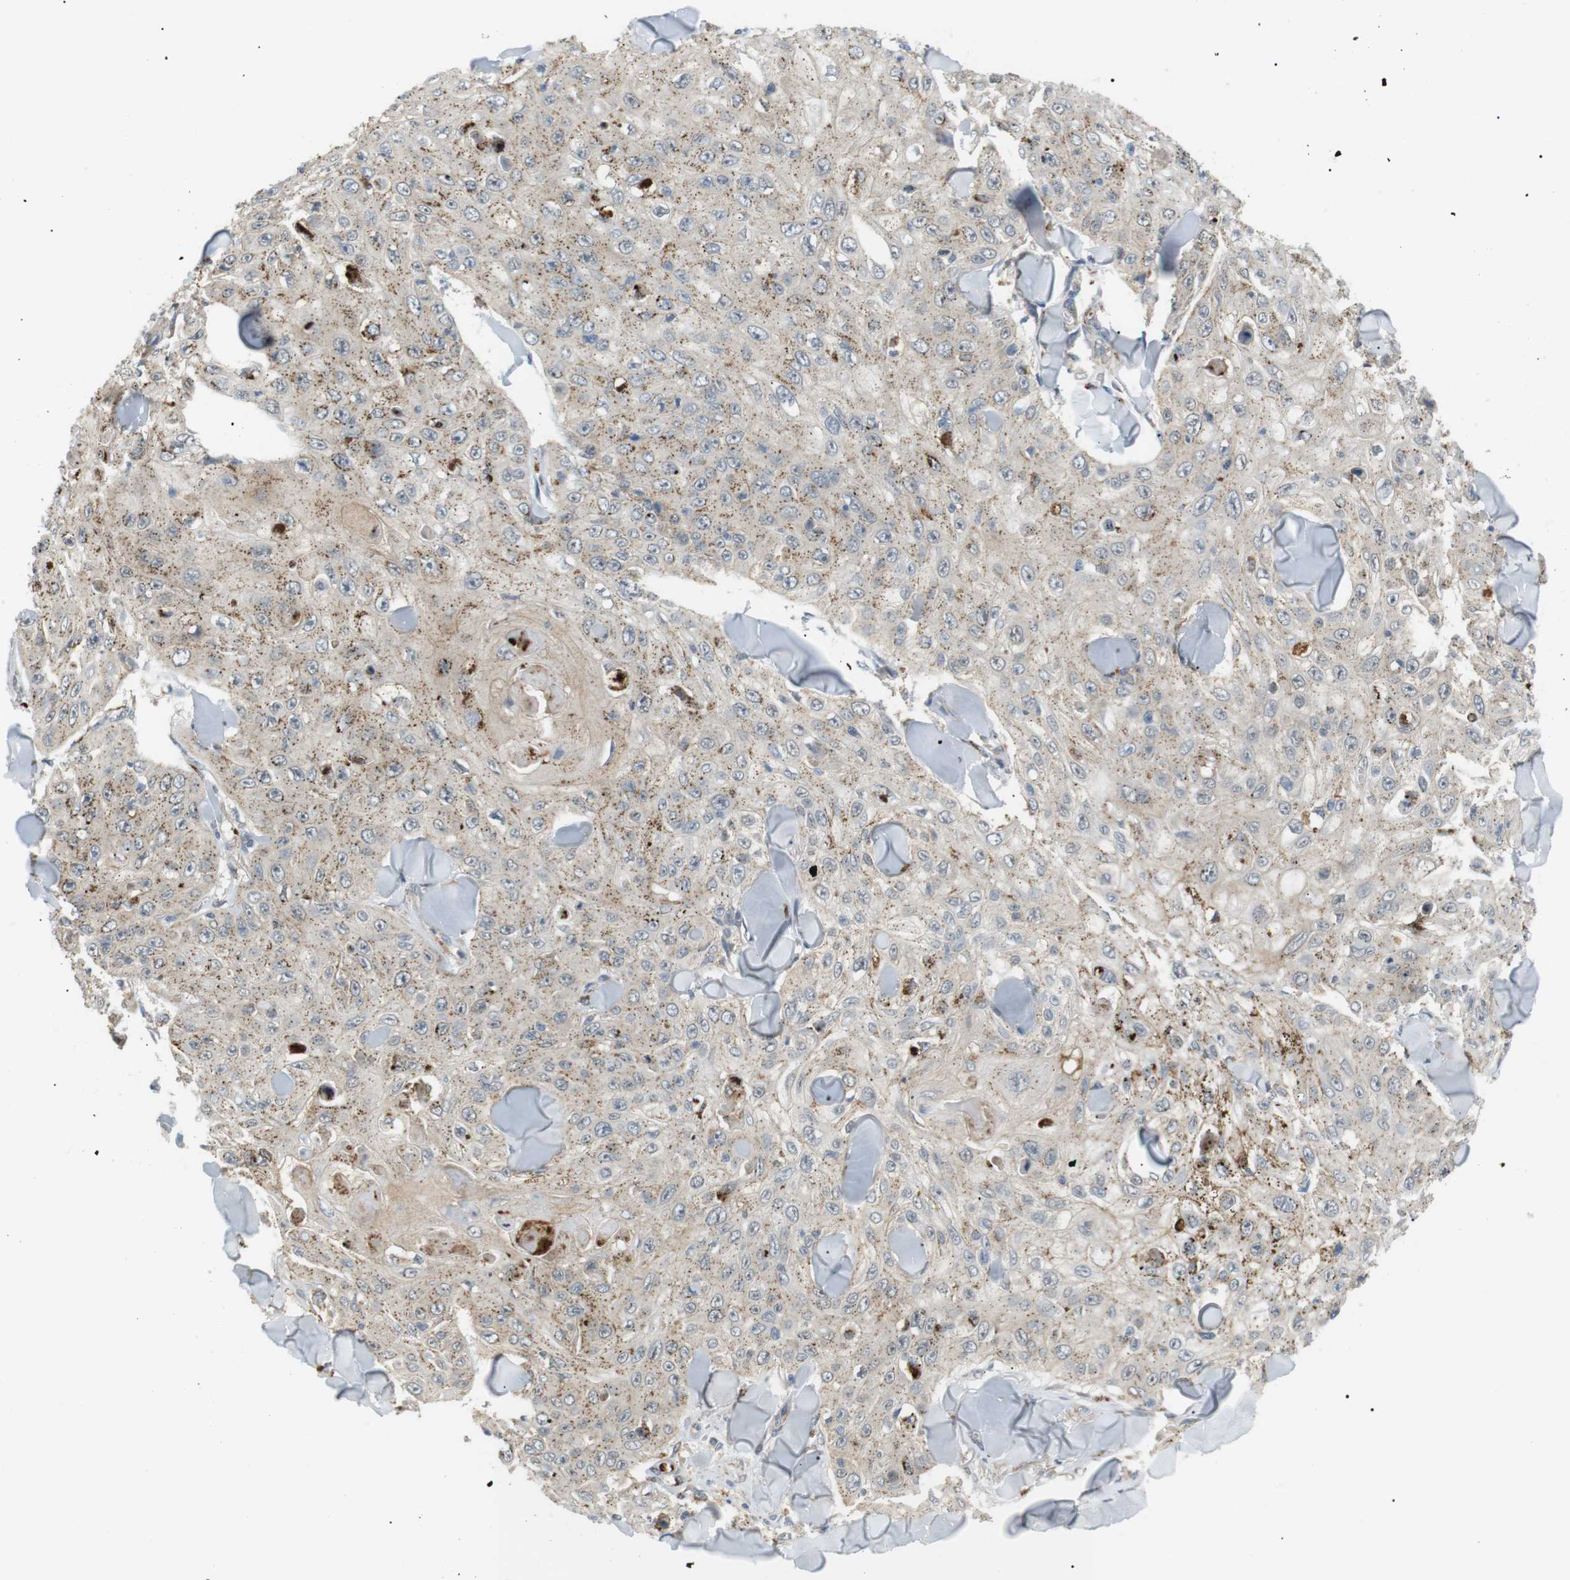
{"staining": {"intensity": "weak", "quantity": ">75%", "location": "cytoplasmic/membranous"}, "tissue": "skin cancer", "cell_type": "Tumor cells", "image_type": "cancer", "snomed": [{"axis": "morphology", "description": "Squamous cell carcinoma, NOS"}, {"axis": "topography", "description": "Skin"}], "caption": "Squamous cell carcinoma (skin) stained for a protein (brown) exhibits weak cytoplasmic/membranous positive staining in about >75% of tumor cells.", "gene": "B4GALNT2", "patient": {"sex": "male", "age": 86}}